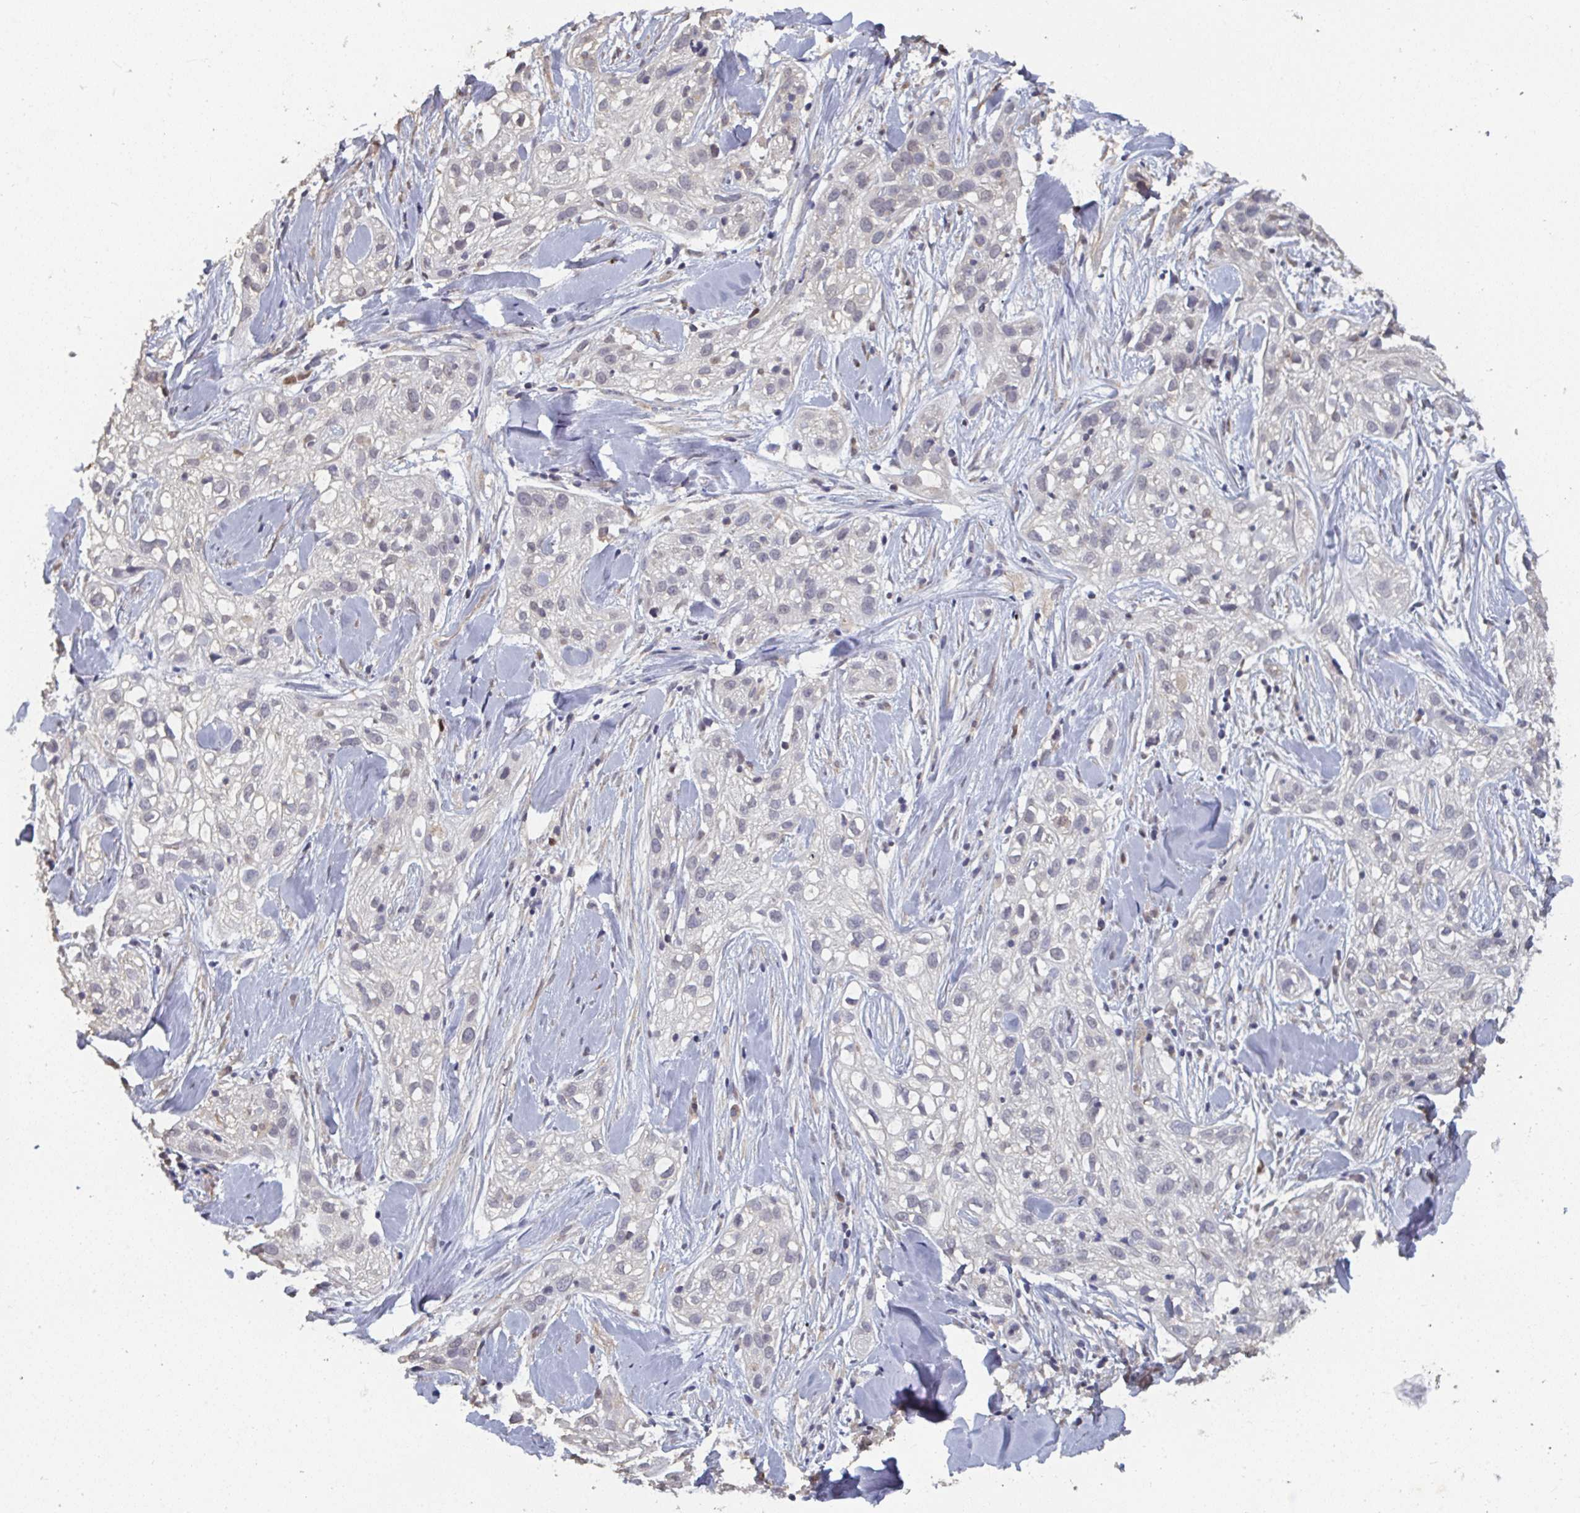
{"staining": {"intensity": "negative", "quantity": "none", "location": "none"}, "tissue": "skin cancer", "cell_type": "Tumor cells", "image_type": "cancer", "snomed": [{"axis": "morphology", "description": "Squamous cell carcinoma, NOS"}, {"axis": "topography", "description": "Skin"}], "caption": "IHC of skin cancer demonstrates no expression in tumor cells.", "gene": "LIX1", "patient": {"sex": "male", "age": 82}}